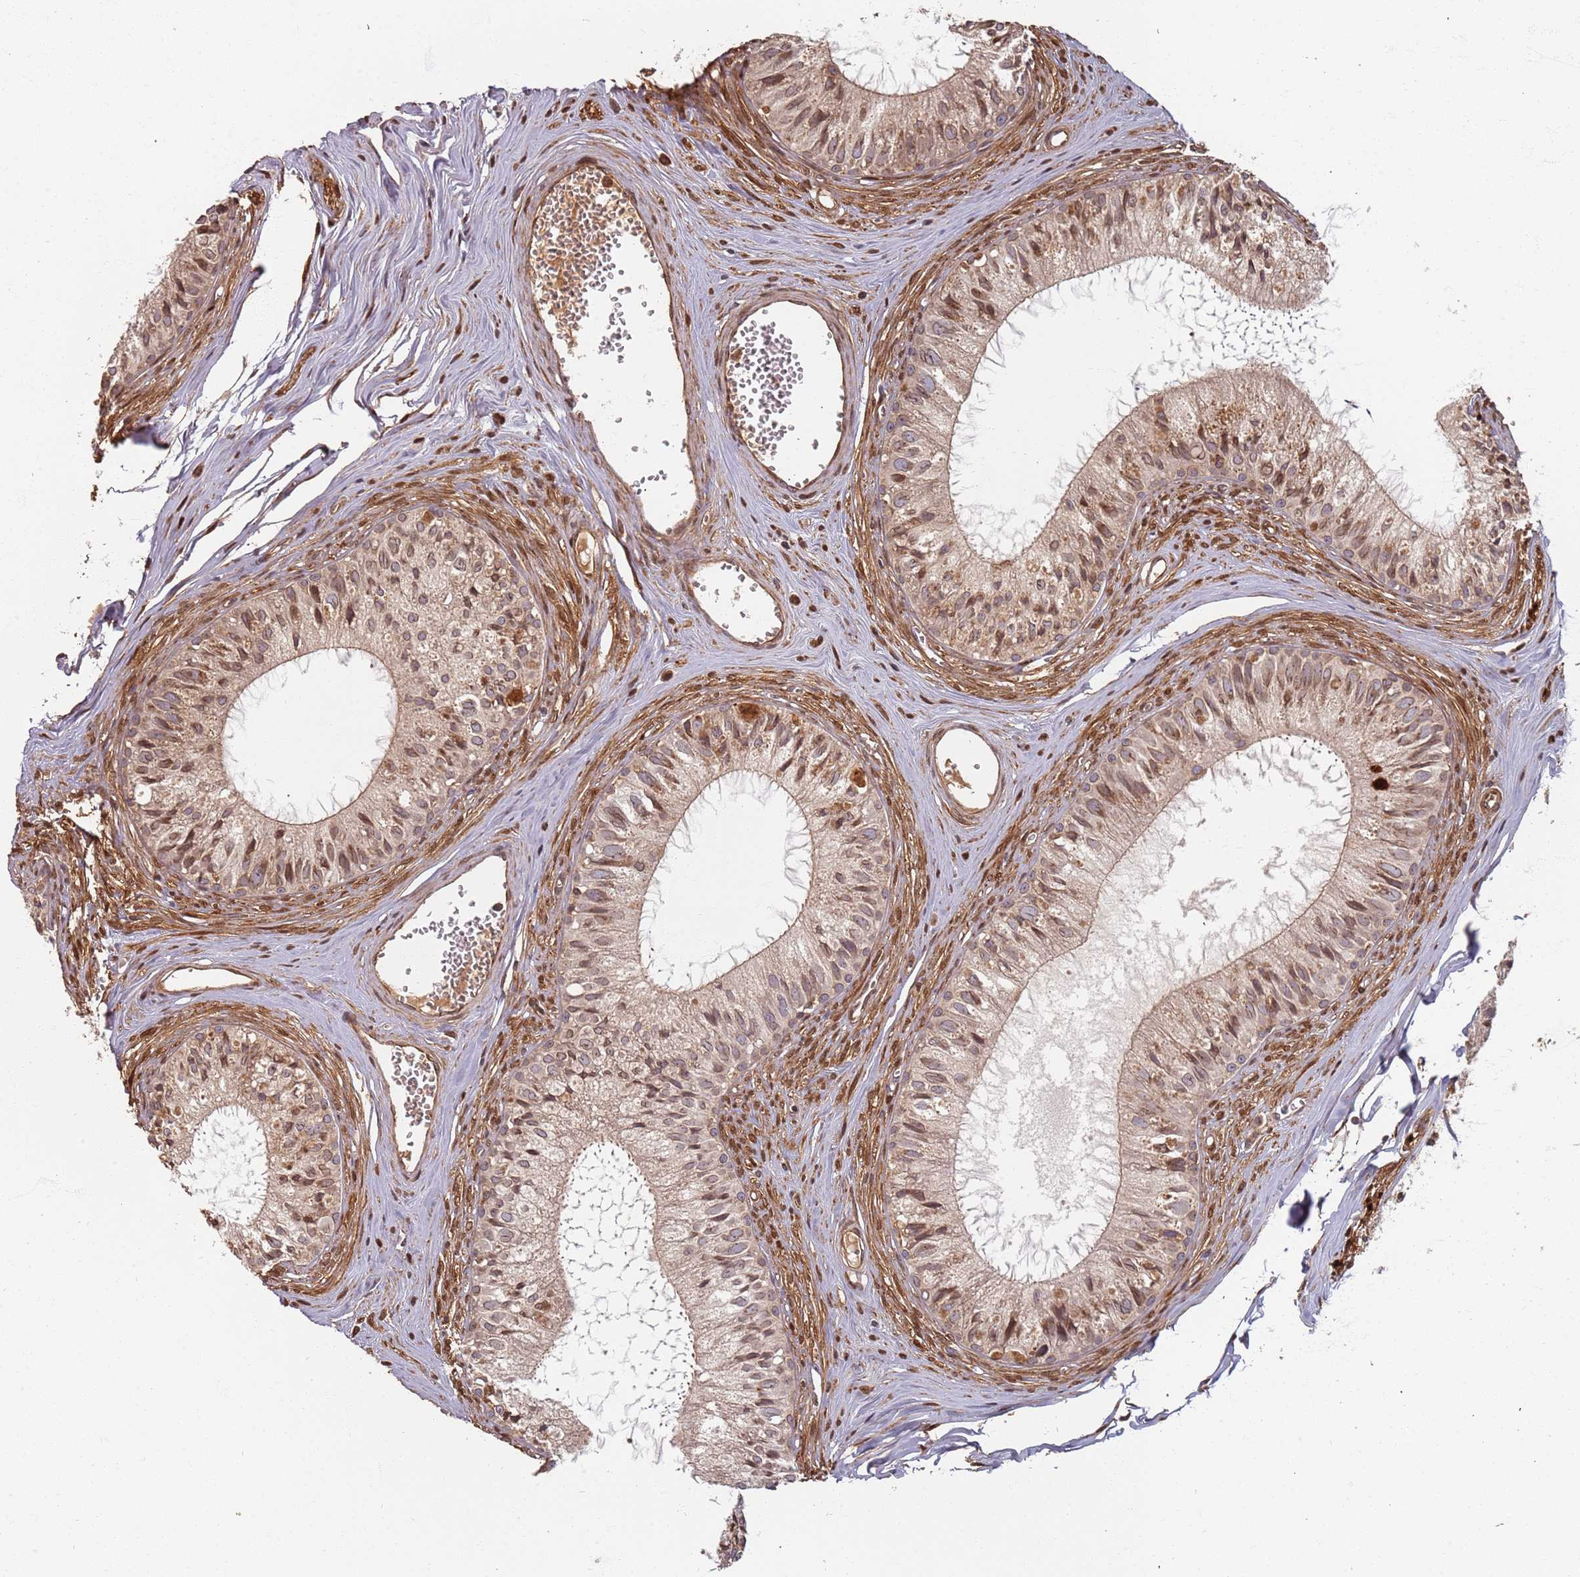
{"staining": {"intensity": "moderate", "quantity": "25%-75%", "location": "cytoplasmic/membranous,nuclear"}, "tissue": "epididymis", "cell_type": "Glandular cells", "image_type": "normal", "snomed": [{"axis": "morphology", "description": "Normal tissue, NOS"}, {"axis": "topography", "description": "Epididymis"}], "caption": "Brown immunohistochemical staining in normal epididymis exhibits moderate cytoplasmic/membranous,nuclear expression in approximately 25%-75% of glandular cells.", "gene": "SDCCAG8", "patient": {"sex": "male", "age": 36}}